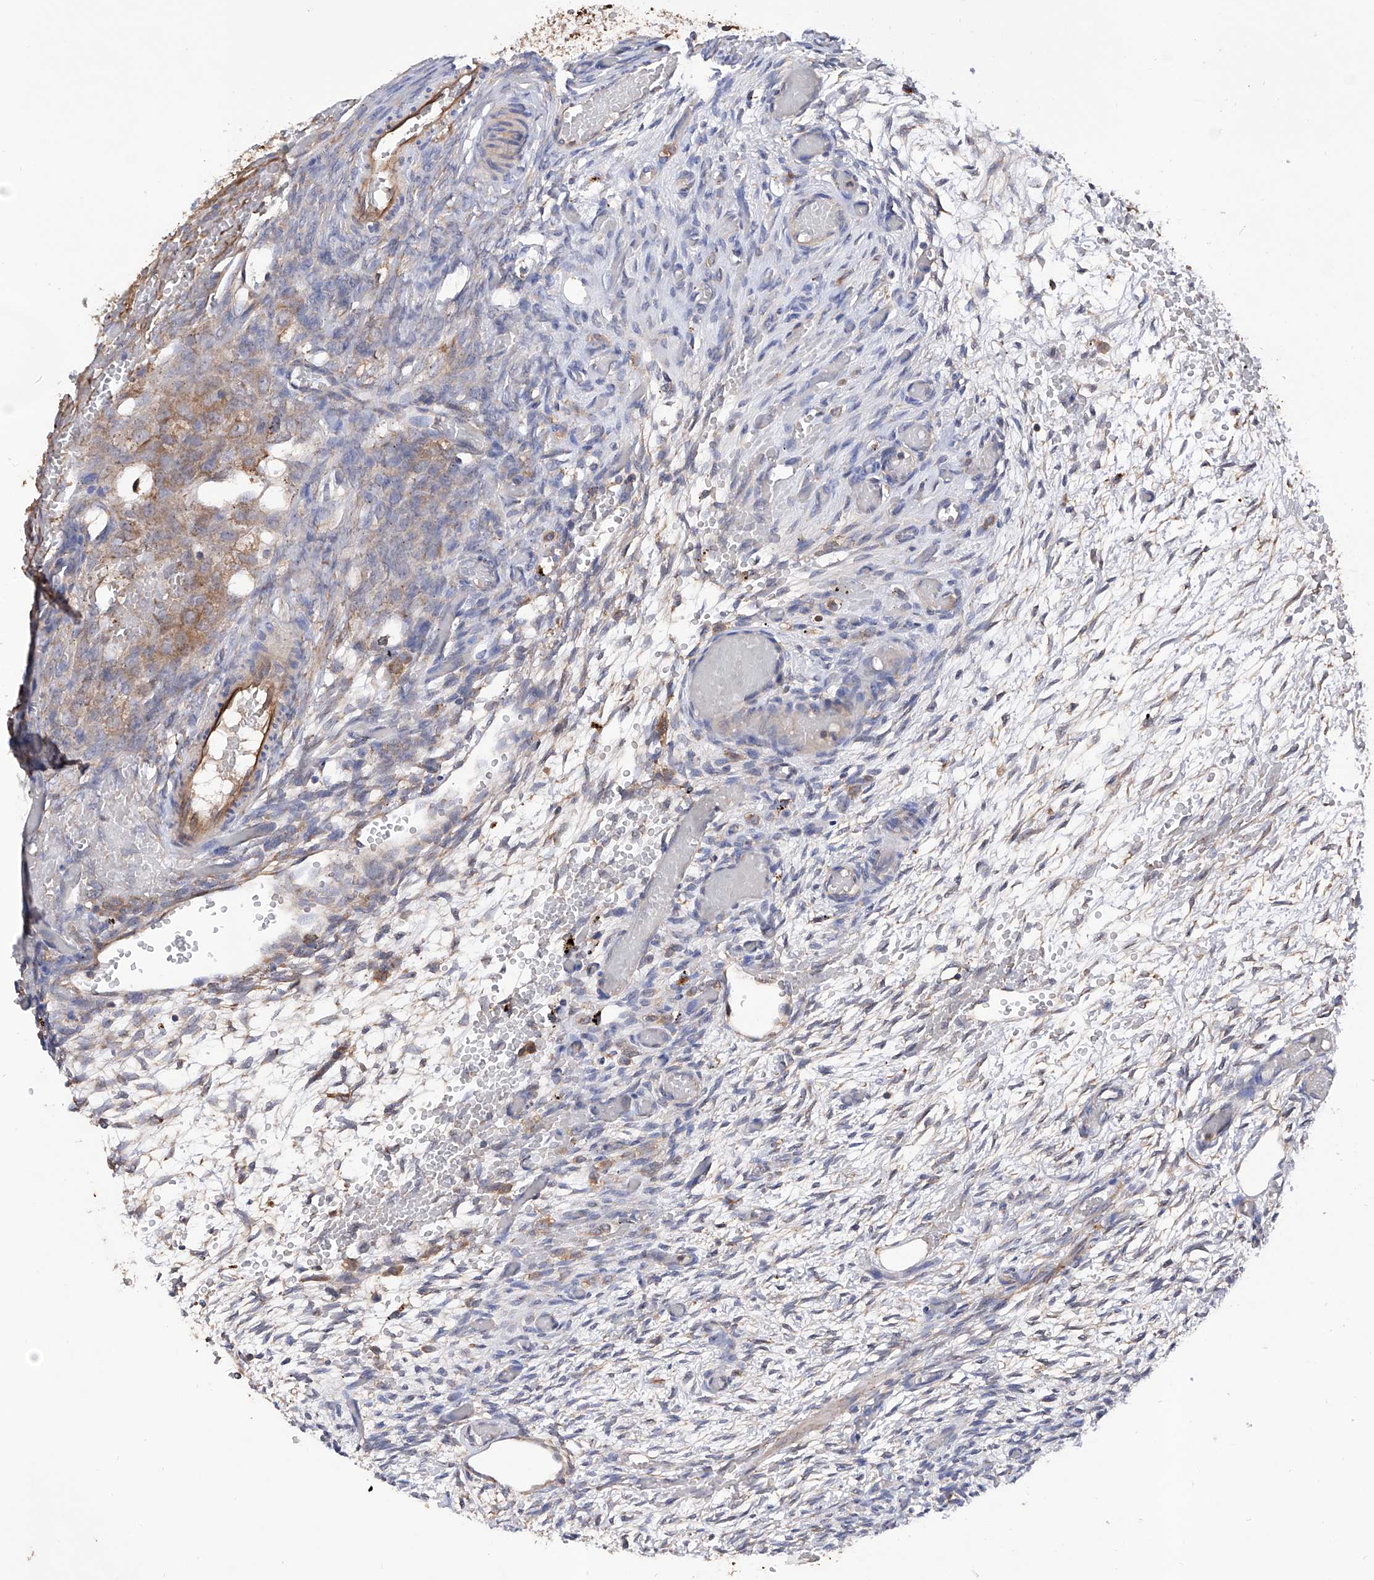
{"staining": {"intensity": "weak", "quantity": "25%-75%", "location": "cytoplasmic/membranous"}, "tissue": "ovary", "cell_type": "Ovarian stroma cells", "image_type": "normal", "snomed": [{"axis": "morphology", "description": "Adenocarcinoma, NOS"}, {"axis": "topography", "description": "Endometrium"}], "caption": "Brown immunohistochemical staining in benign ovary exhibits weak cytoplasmic/membranous expression in about 25%-75% of ovarian stroma cells.", "gene": "INPP5B", "patient": {"sex": "female", "age": 32}}